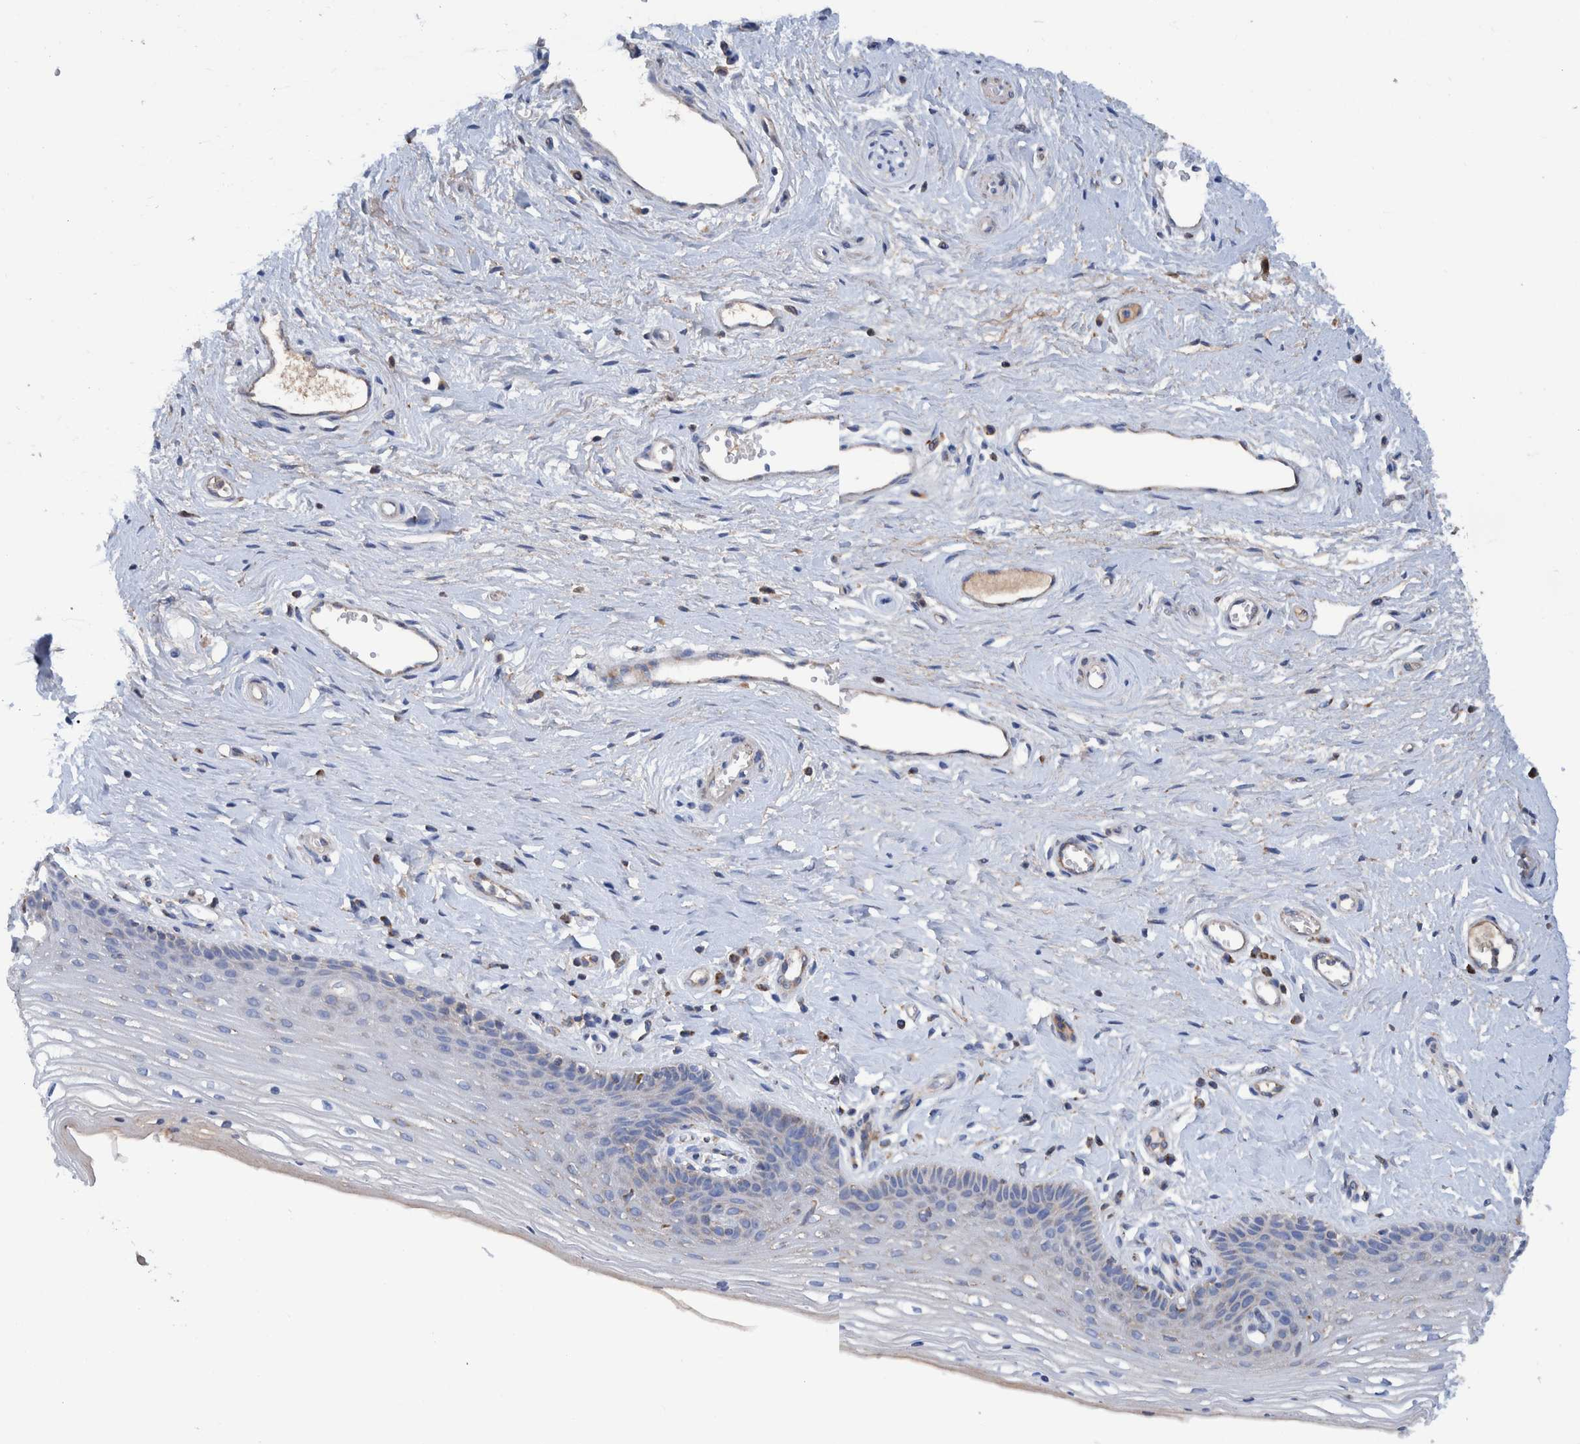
{"staining": {"intensity": "negative", "quantity": "none", "location": "none"}, "tissue": "vagina", "cell_type": "Squamous epithelial cells", "image_type": "normal", "snomed": [{"axis": "morphology", "description": "Normal tissue, NOS"}, {"axis": "topography", "description": "Vagina"}], "caption": "Immunohistochemistry histopathology image of unremarkable vagina: human vagina stained with DAB displays no significant protein positivity in squamous epithelial cells.", "gene": "DECR1", "patient": {"sex": "female", "age": 46}}